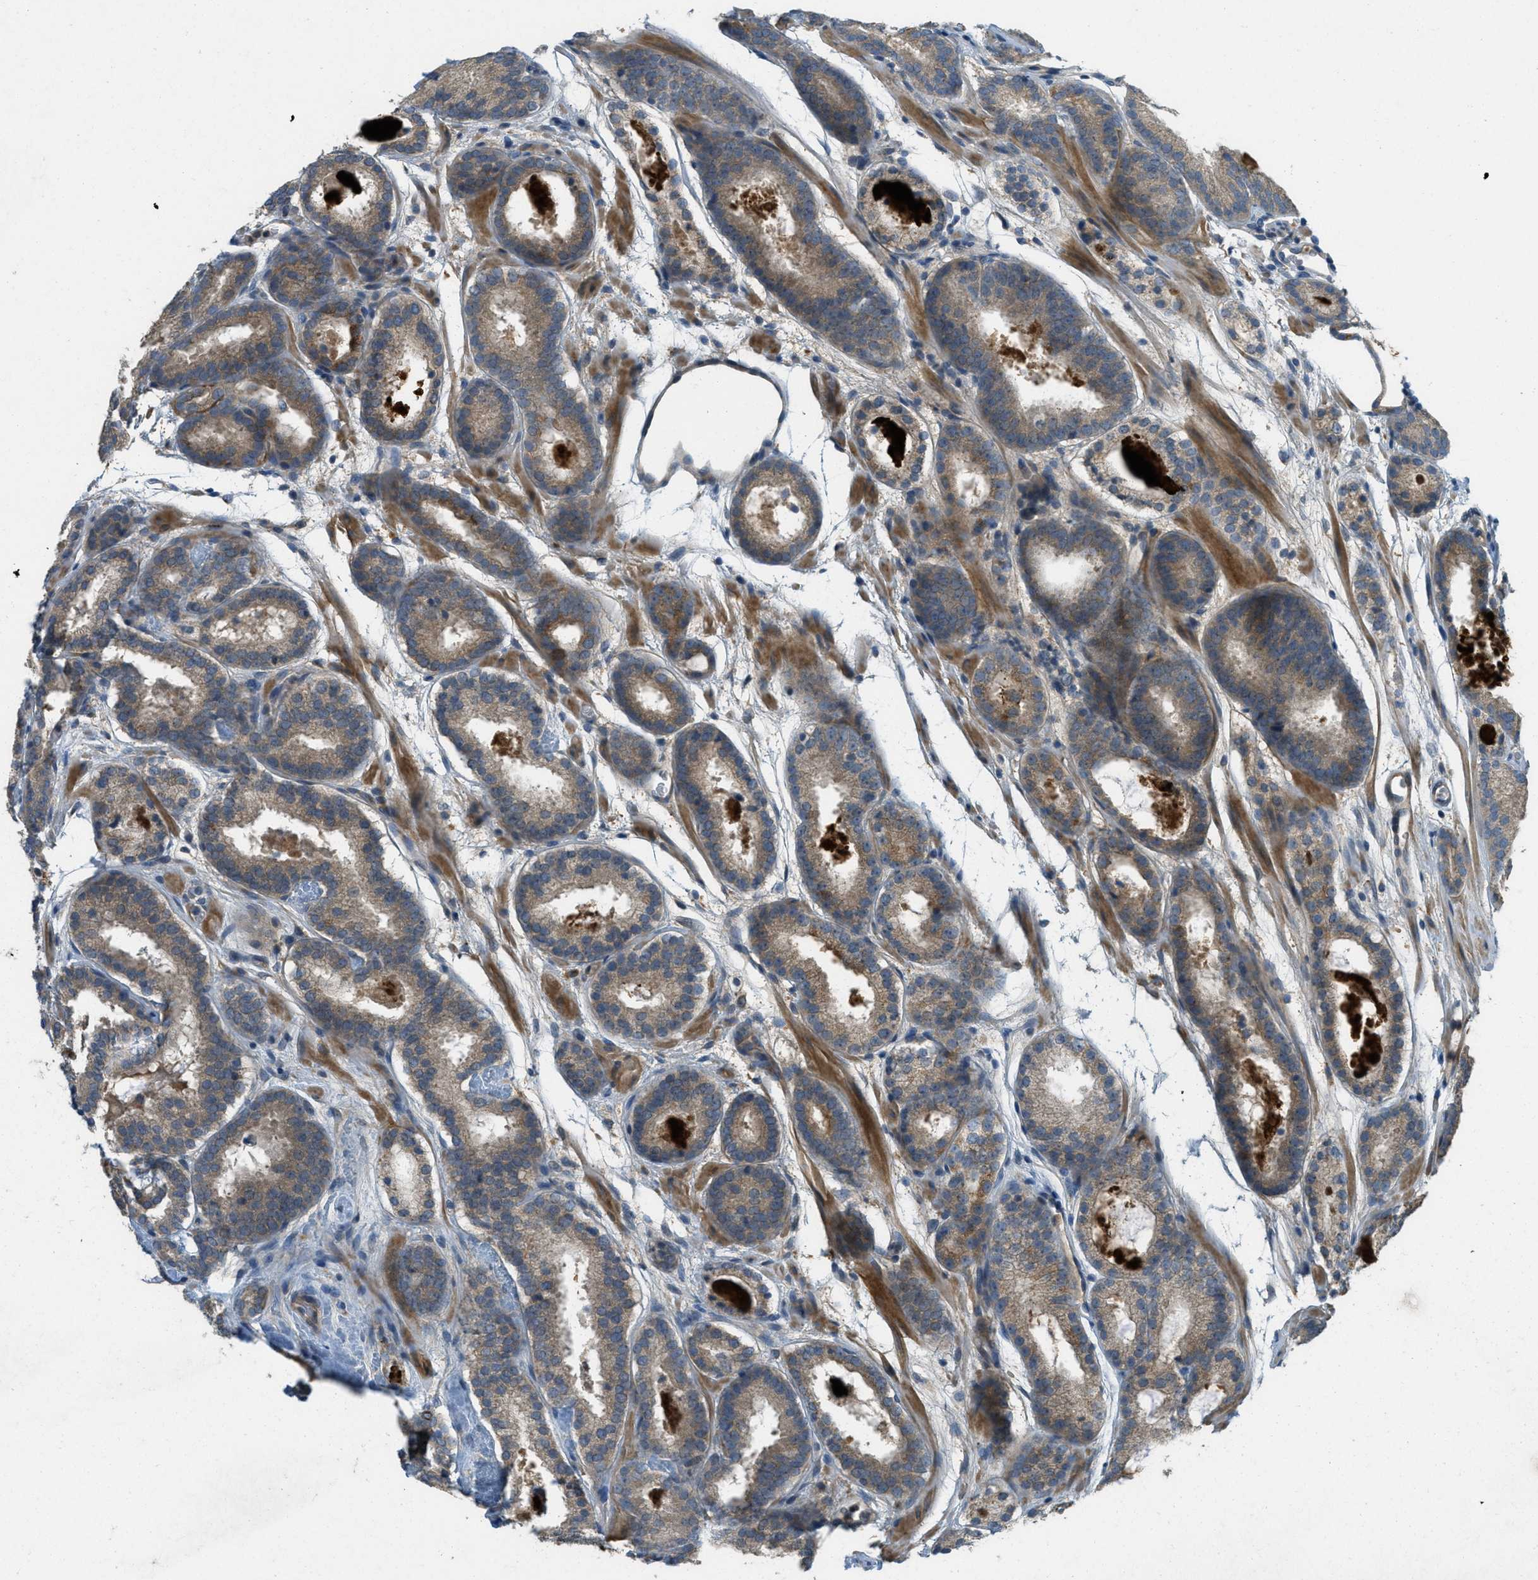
{"staining": {"intensity": "moderate", "quantity": ">75%", "location": "cytoplasmic/membranous"}, "tissue": "prostate cancer", "cell_type": "Tumor cells", "image_type": "cancer", "snomed": [{"axis": "morphology", "description": "Adenocarcinoma, Low grade"}, {"axis": "topography", "description": "Prostate"}], "caption": "A brown stain shows moderate cytoplasmic/membranous staining of a protein in human low-grade adenocarcinoma (prostate) tumor cells. (DAB (3,3'-diaminobenzidine) IHC with brightfield microscopy, high magnification).", "gene": "ADCY6", "patient": {"sex": "male", "age": 69}}